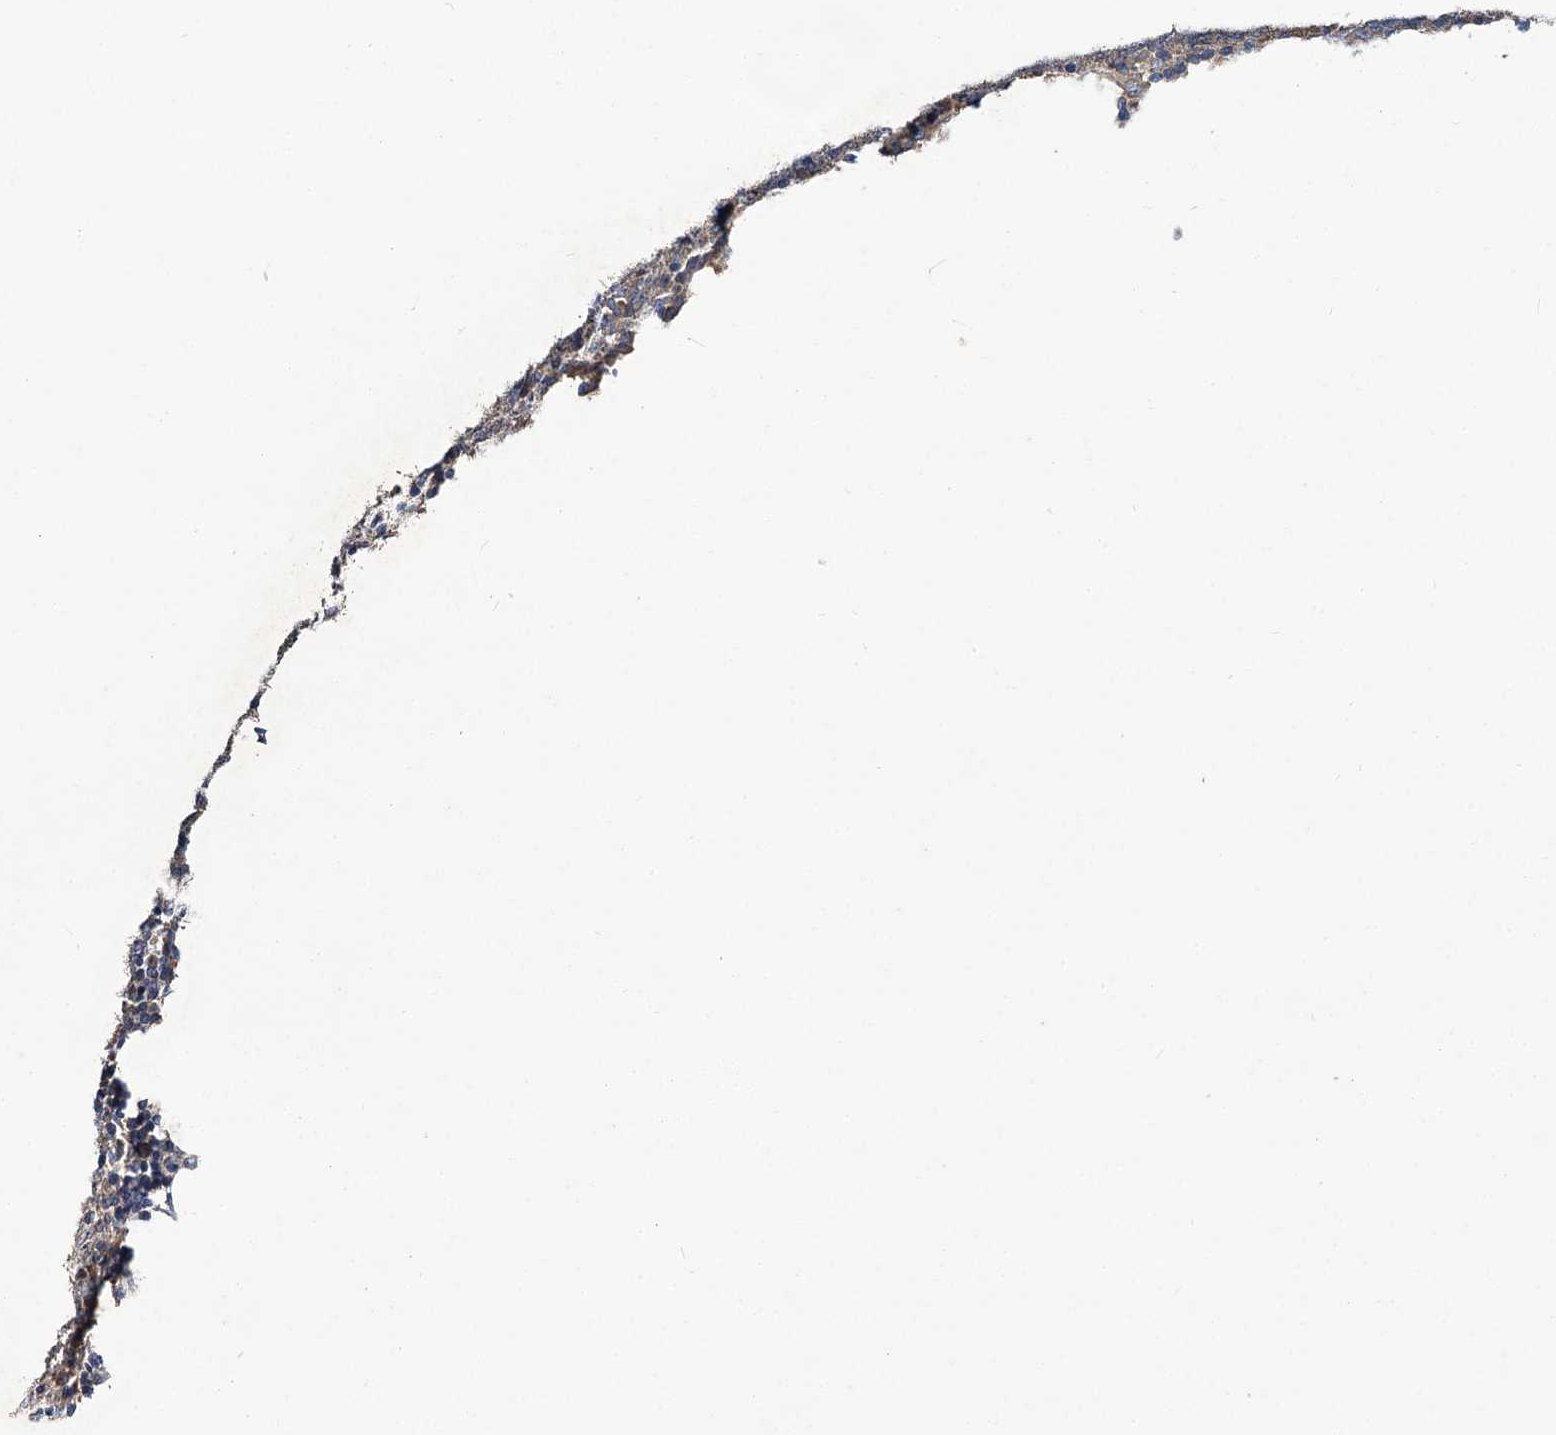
{"staining": {"intensity": "negative", "quantity": "none", "location": "none"}, "tissue": "tonsil", "cell_type": "Germinal center cells", "image_type": "normal", "snomed": [{"axis": "morphology", "description": "Normal tissue, NOS"}, {"axis": "topography", "description": "Tonsil"}], "caption": "The IHC photomicrograph has no significant positivity in germinal center cells of tonsil.", "gene": "ZNF324", "patient": {"sex": "female", "age": 19}}